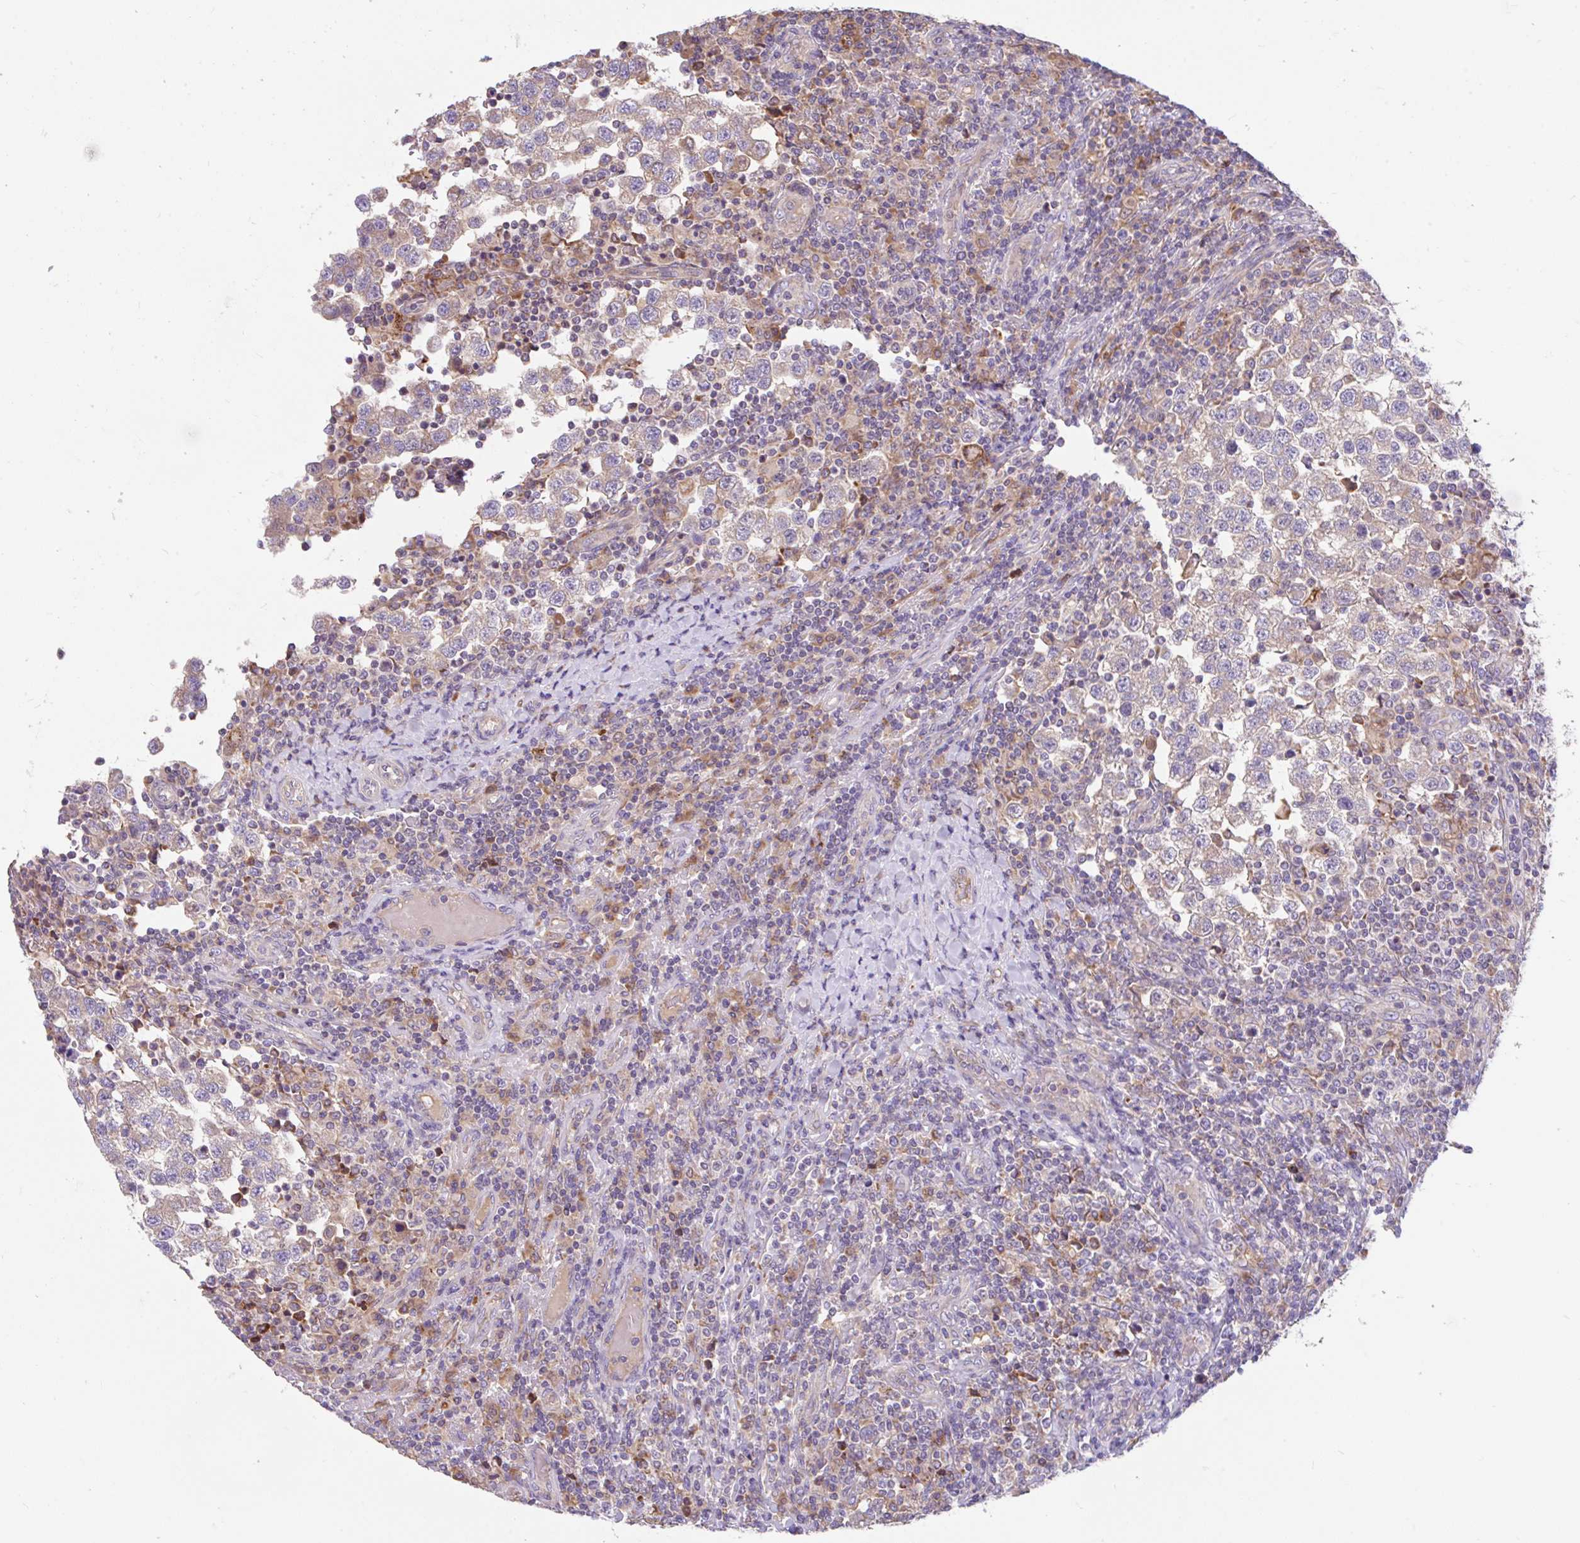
{"staining": {"intensity": "weak", "quantity": "<25%", "location": "cytoplasmic/membranous"}, "tissue": "testis cancer", "cell_type": "Tumor cells", "image_type": "cancer", "snomed": [{"axis": "morphology", "description": "Seminoma, NOS"}, {"axis": "topography", "description": "Testis"}], "caption": "Protein analysis of testis cancer shows no significant expression in tumor cells.", "gene": "RALBP1", "patient": {"sex": "male", "age": 34}}